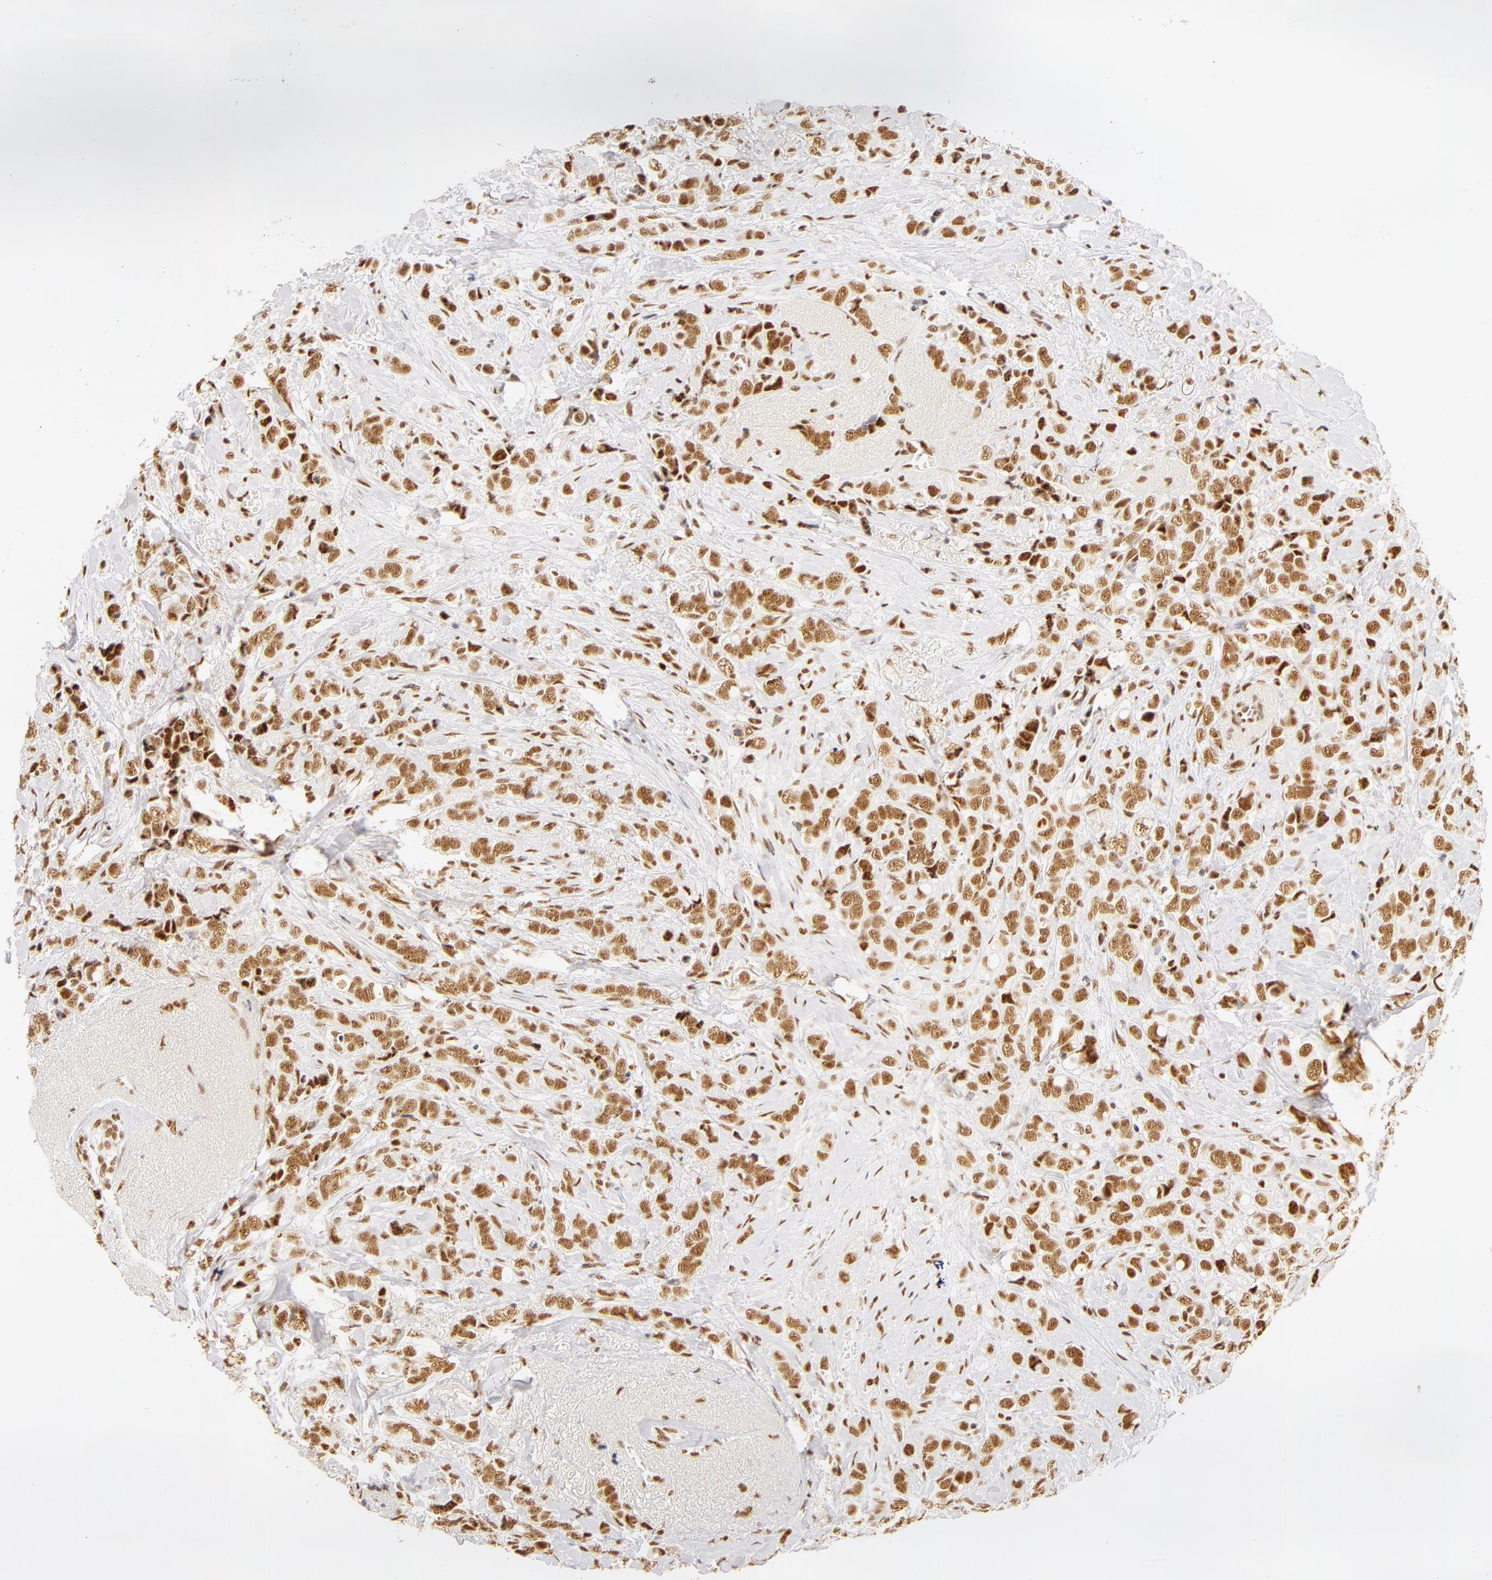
{"staining": {"intensity": "moderate", "quantity": ">75%", "location": "nuclear"}, "tissue": "breast cancer", "cell_type": "Tumor cells", "image_type": "cancer", "snomed": [{"axis": "morphology", "description": "Lobular carcinoma"}, {"axis": "topography", "description": "Breast"}], "caption": "A photomicrograph showing moderate nuclear staining in about >75% of tumor cells in breast lobular carcinoma, as visualized by brown immunohistochemical staining.", "gene": "RBM39", "patient": {"sex": "female", "age": 57}}